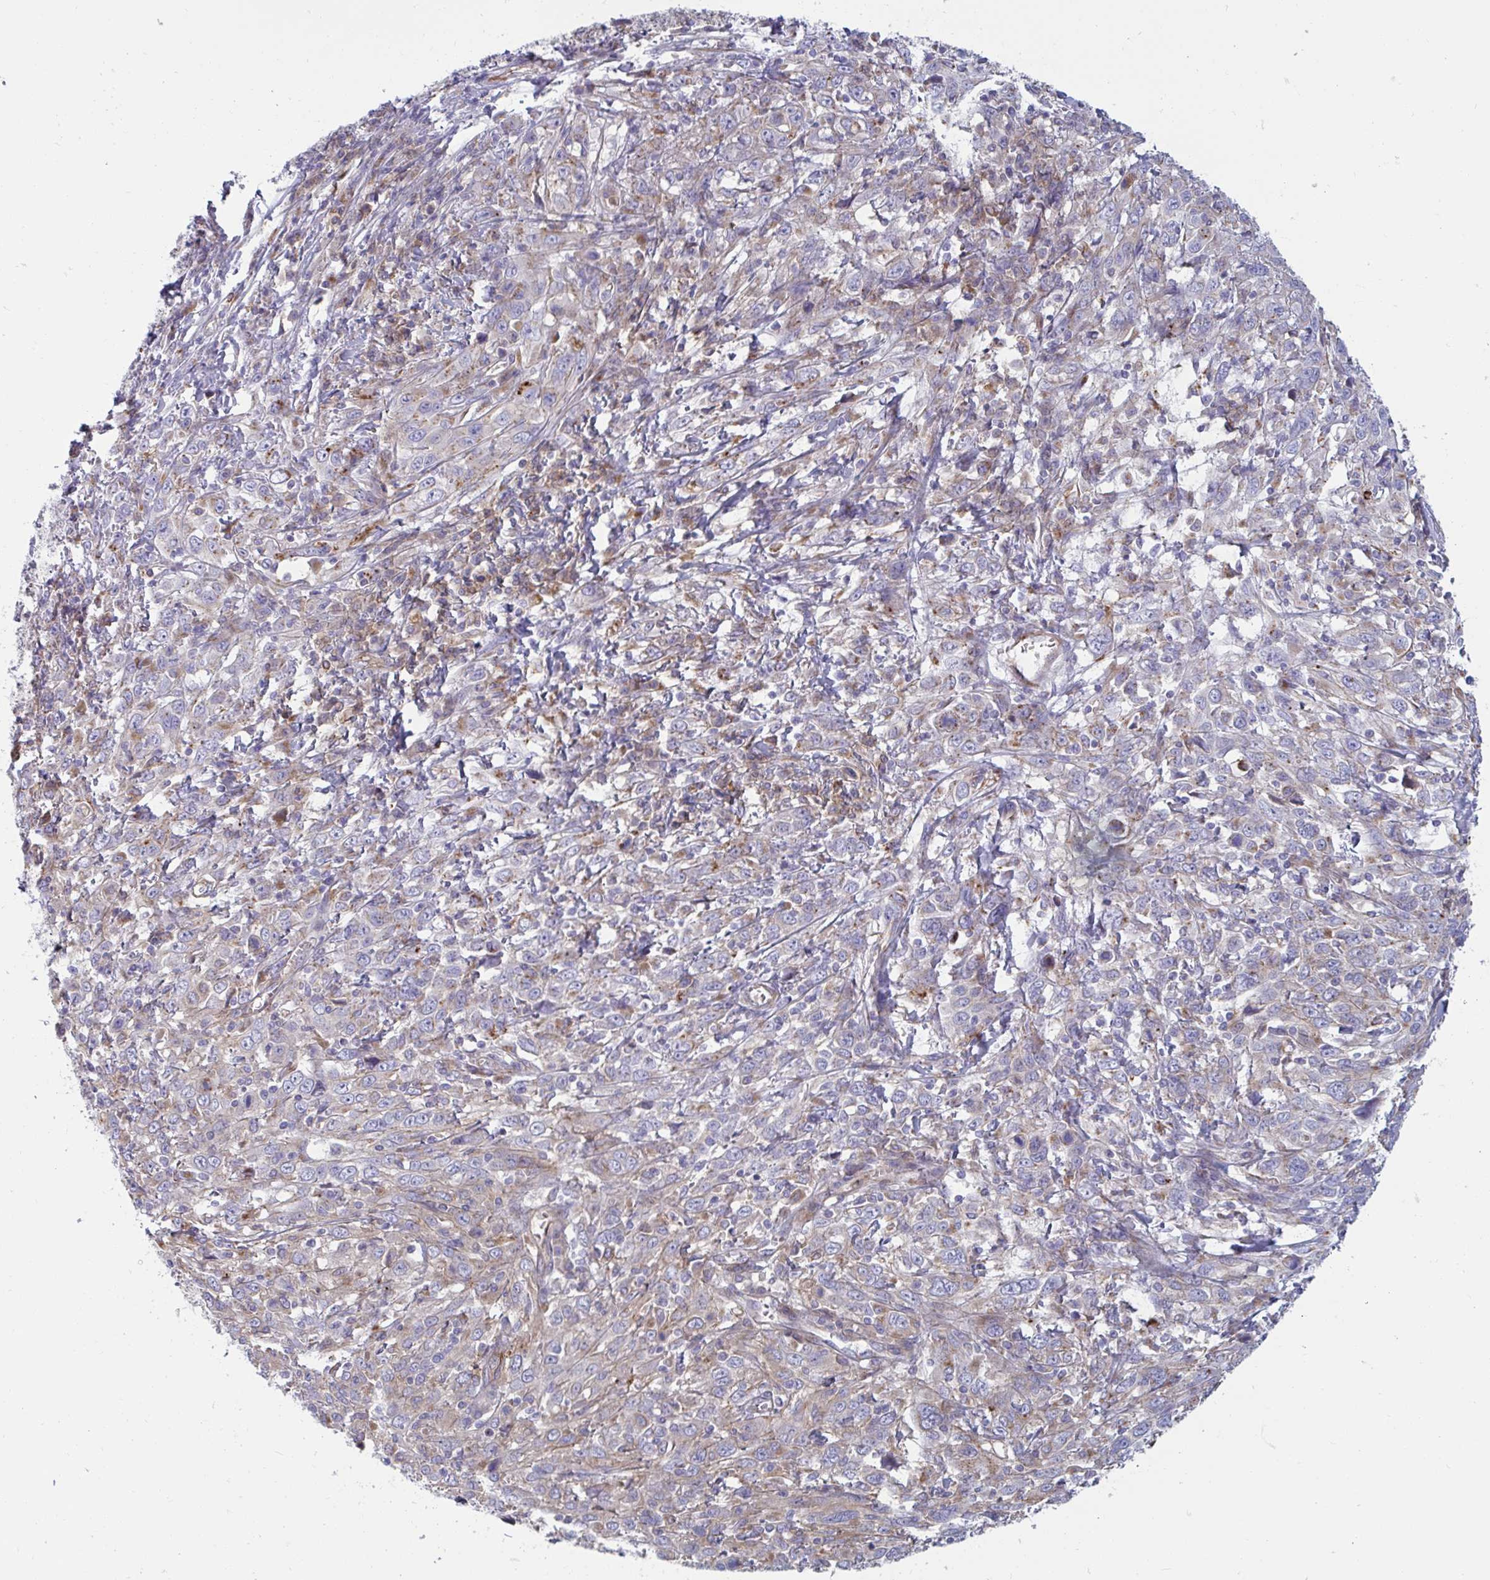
{"staining": {"intensity": "weak", "quantity": "<25%", "location": "cytoplasmic/membranous"}, "tissue": "cervical cancer", "cell_type": "Tumor cells", "image_type": "cancer", "snomed": [{"axis": "morphology", "description": "Squamous cell carcinoma, NOS"}, {"axis": "topography", "description": "Cervix"}], "caption": "Micrograph shows no protein positivity in tumor cells of cervical cancer (squamous cell carcinoma) tissue.", "gene": "SLC9A6", "patient": {"sex": "female", "age": 46}}